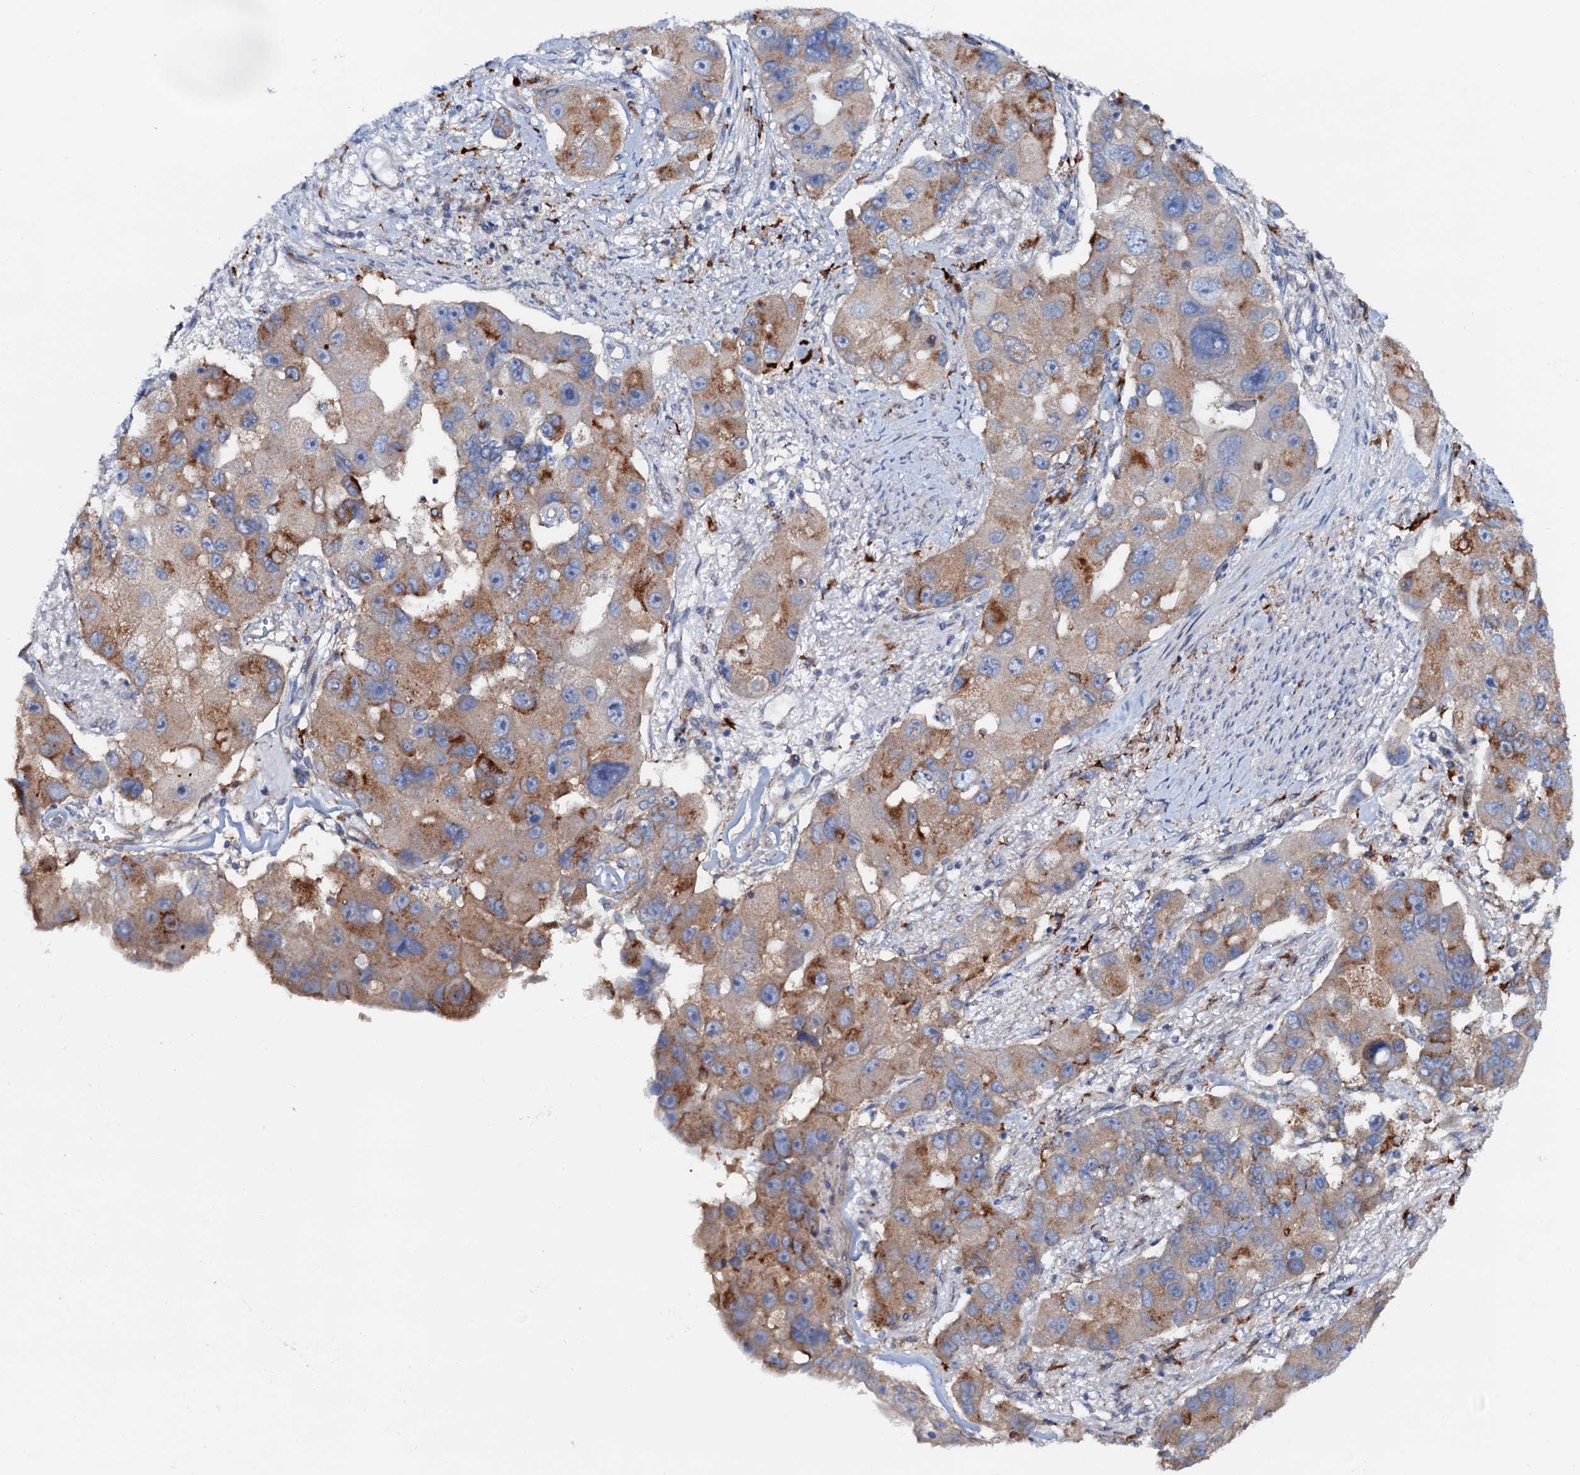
{"staining": {"intensity": "moderate", "quantity": "25%-75%", "location": "cytoplasmic/membranous"}, "tissue": "lung cancer", "cell_type": "Tumor cells", "image_type": "cancer", "snomed": [{"axis": "morphology", "description": "Adenocarcinoma, NOS"}, {"axis": "topography", "description": "Lung"}], "caption": "A micrograph showing moderate cytoplasmic/membranous expression in about 25%-75% of tumor cells in lung cancer, as visualized by brown immunohistochemical staining.", "gene": "P2RX4", "patient": {"sex": "female", "age": 54}}